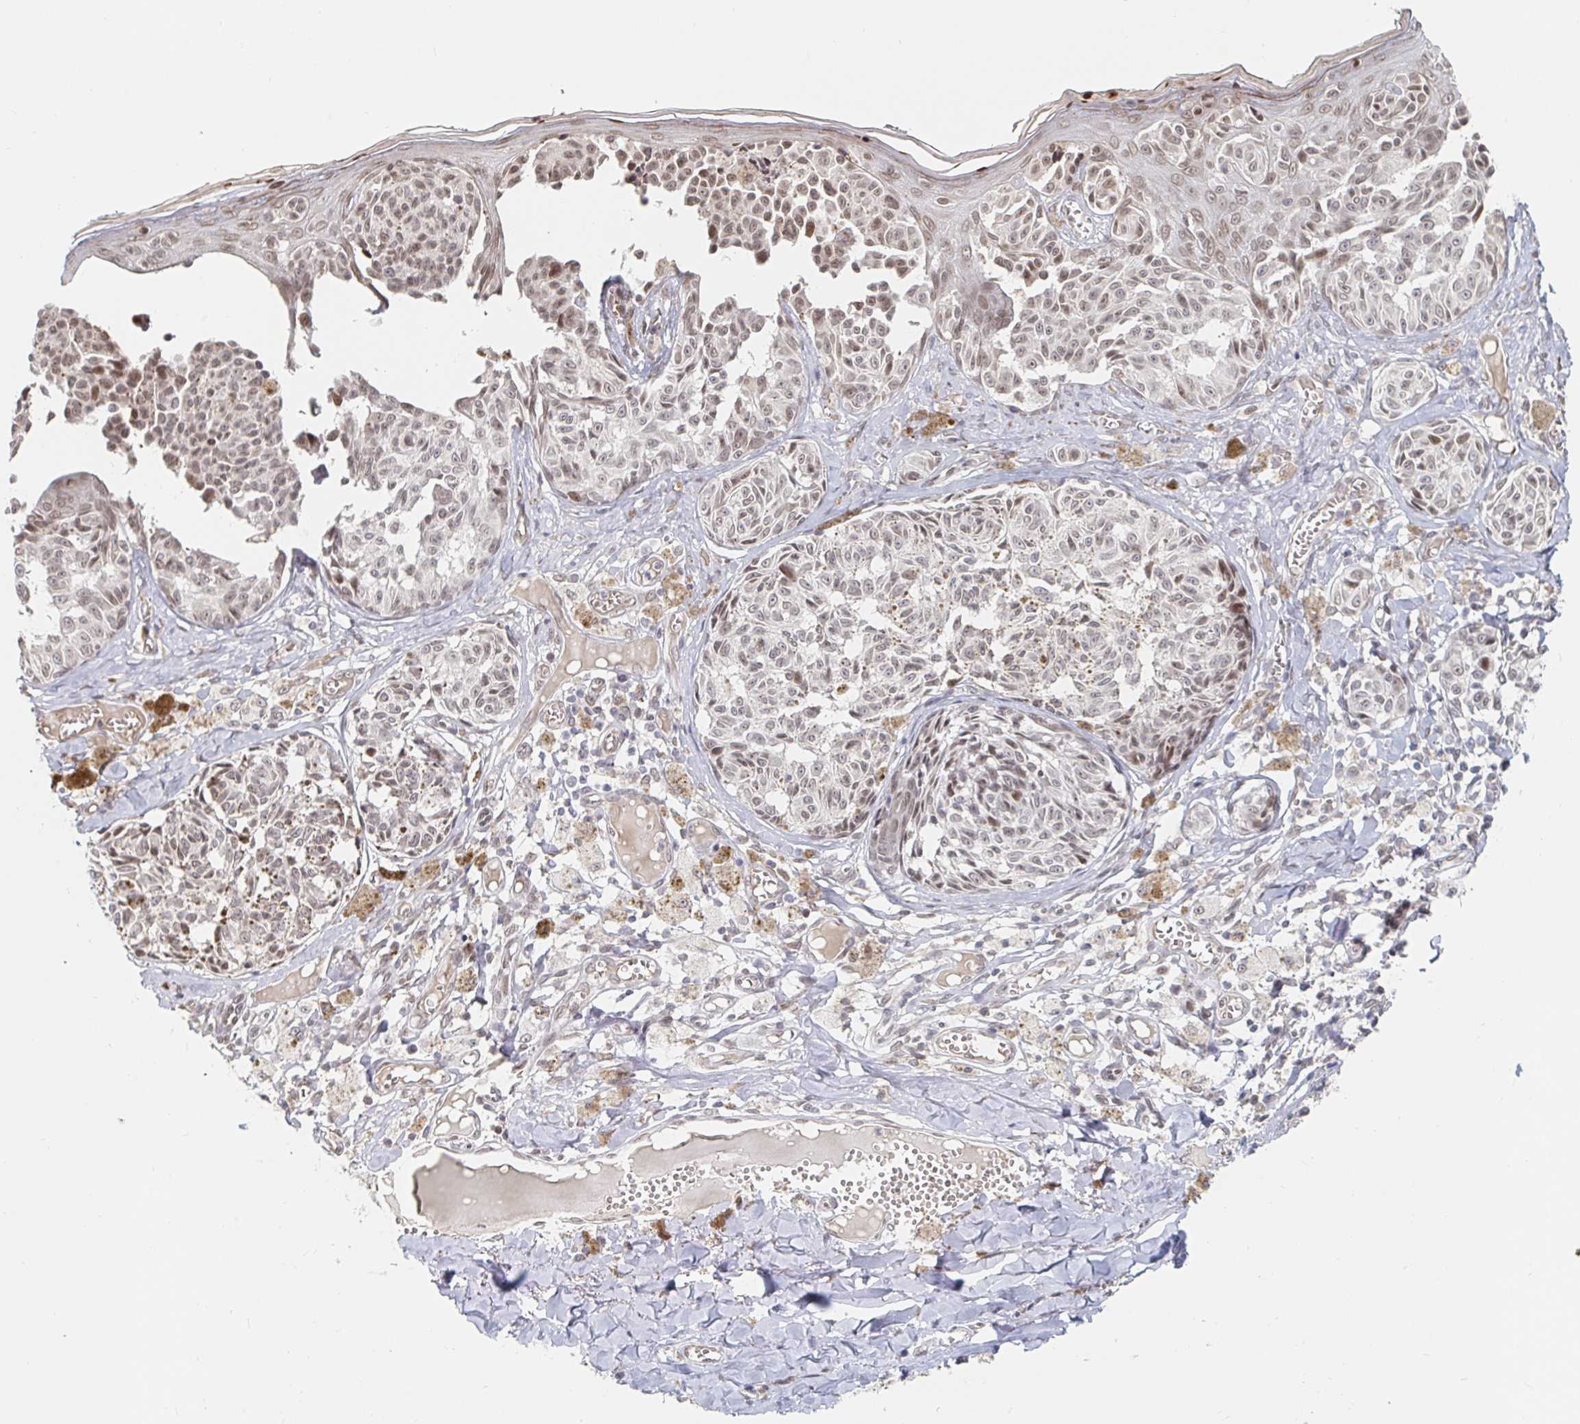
{"staining": {"intensity": "weak", "quantity": "25%-75%", "location": "nuclear"}, "tissue": "melanoma", "cell_type": "Tumor cells", "image_type": "cancer", "snomed": [{"axis": "morphology", "description": "Malignant melanoma, NOS"}, {"axis": "topography", "description": "Skin"}], "caption": "The immunohistochemical stain labels weak nuclear expression in tumor cells of malignant melanoma tissue.", "gene": "CHD2", "patient": {"sex": "female", "age": 43}}